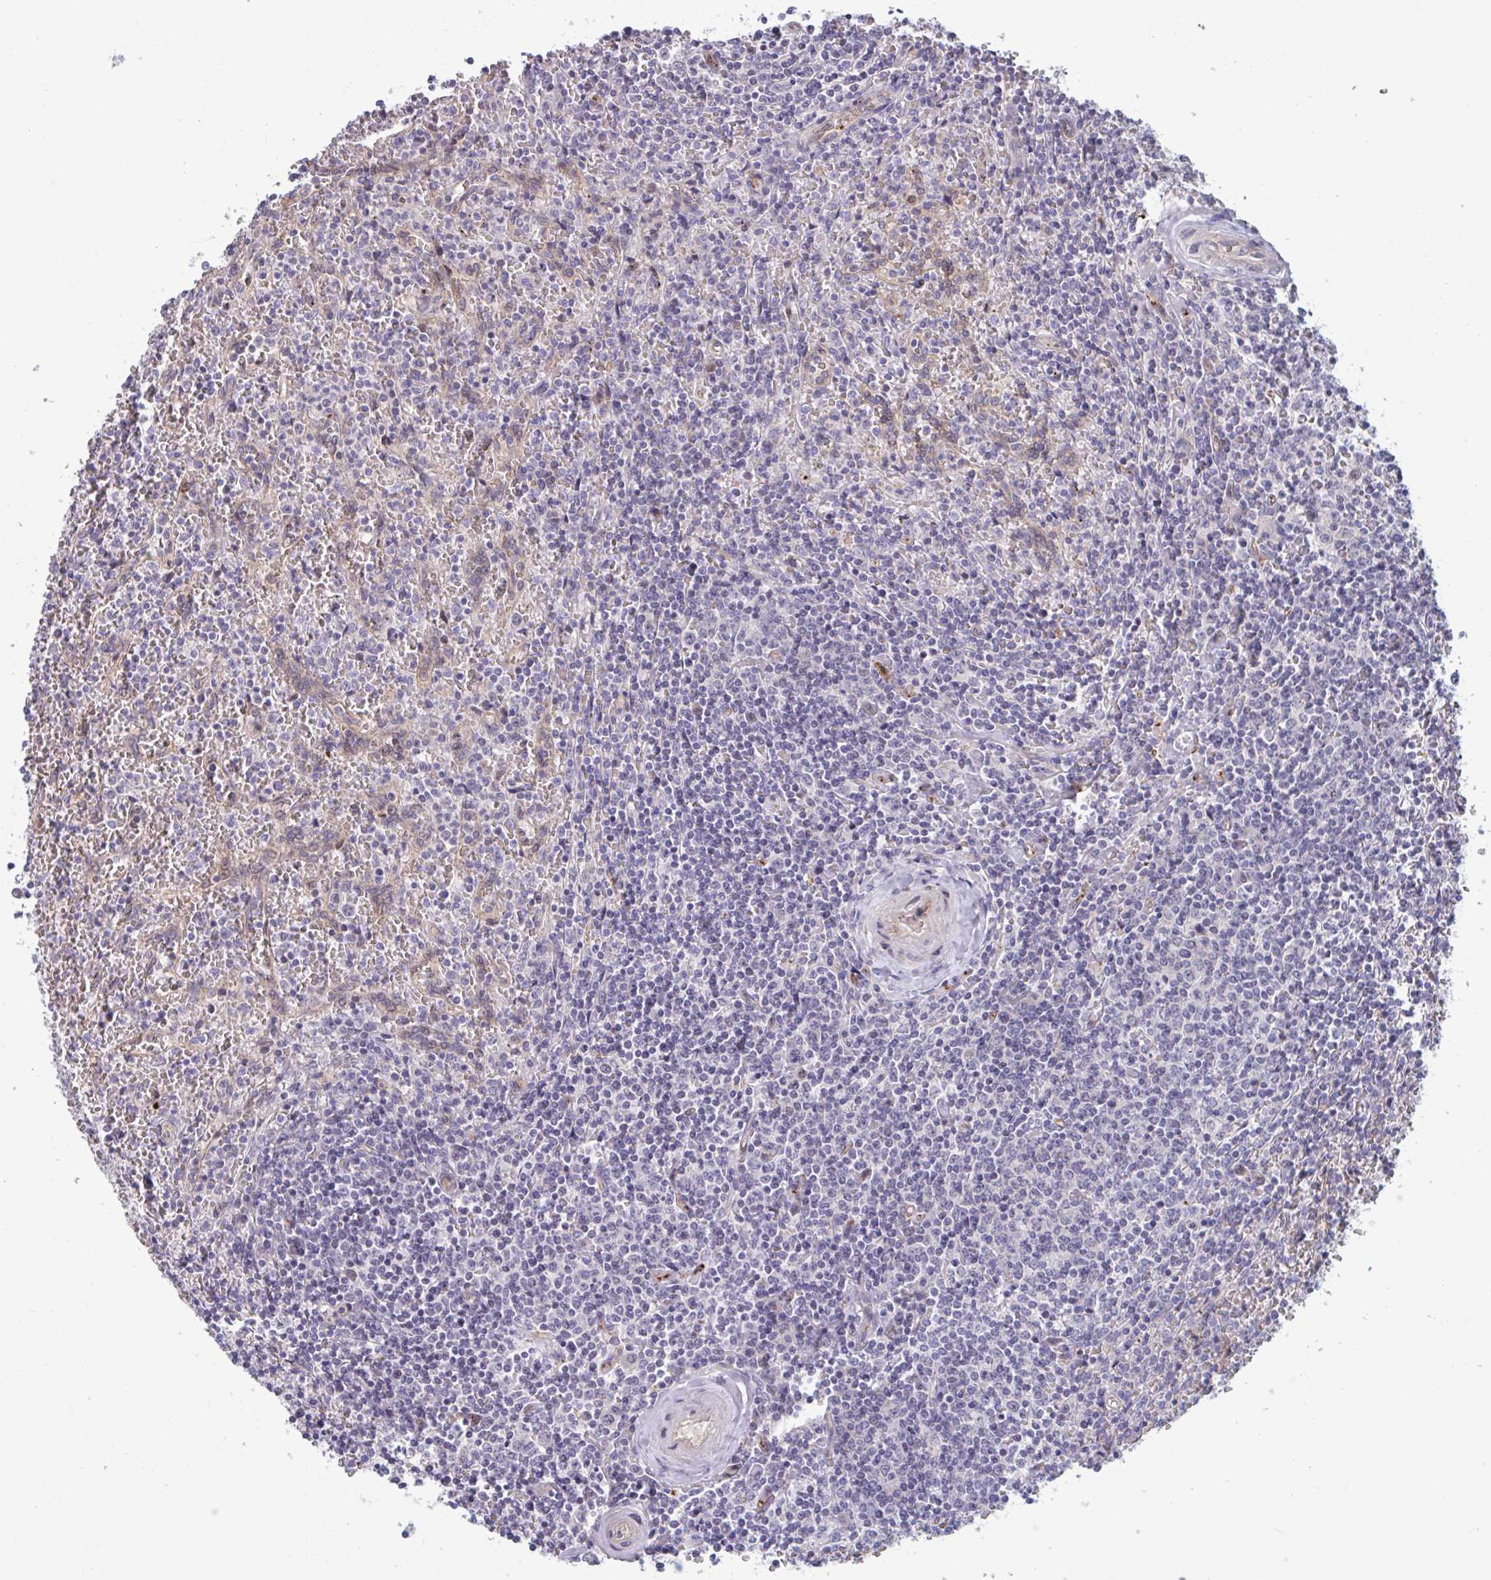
{"staining": {"intensity": "negative", "quantity": "none", "location": "none"}, "tissue": "lymphoma", "cell_type": "Tumor cells", "image_type": "cancer", "snomed": [{"axis": "morphology", "description": "Malignant lymphoma, non-Hodgkin's type, Low grade"}, {"axis": "topography", "description": "Spleen"}], "caption": "This image is of lymphoma stained with immunohistochemistry (IHC) to label a protein in brown with the nuclei are counter-stained blue. There is no staining in tumor cells.", "gene": "TNFSF10", "patient": {"sex": "female", "age": 64}}